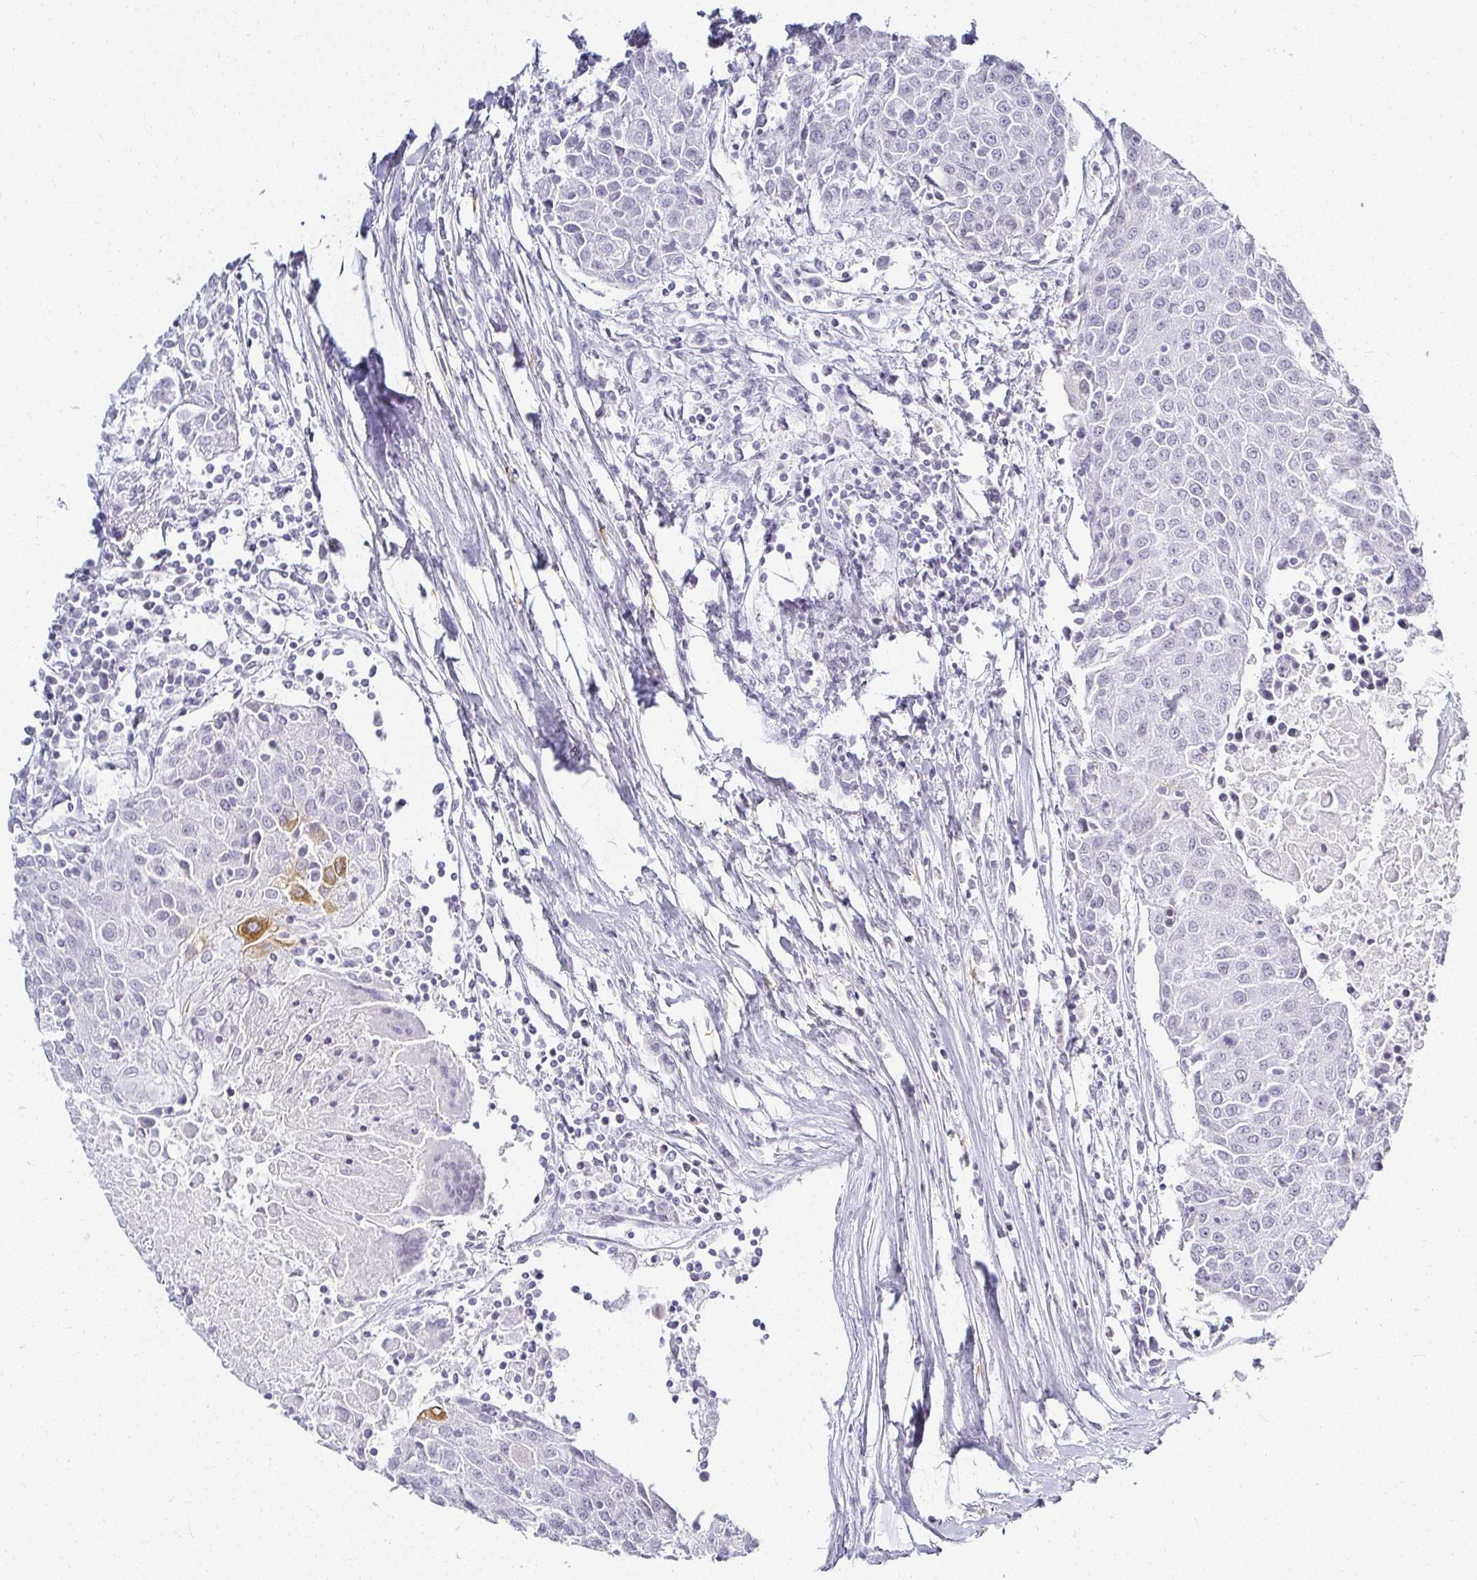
{"staining": {"intensity": "negative", "quantity": "none", "location": "none"}, "tissue": "urothelial cancer", "cell_type": "Tumor cells", "image_type": "cancer", "snomed": [{"axis": "morphology", "description": "Urothelial carcinoma, High grade"}, {"axis": "topography", "description": "Urinary bladder"}], "caption": "Tumor cells show no significant staining in urothelial cancer.", "gene": "ACAN", "patient": {"sex": "female", "age": 85}}